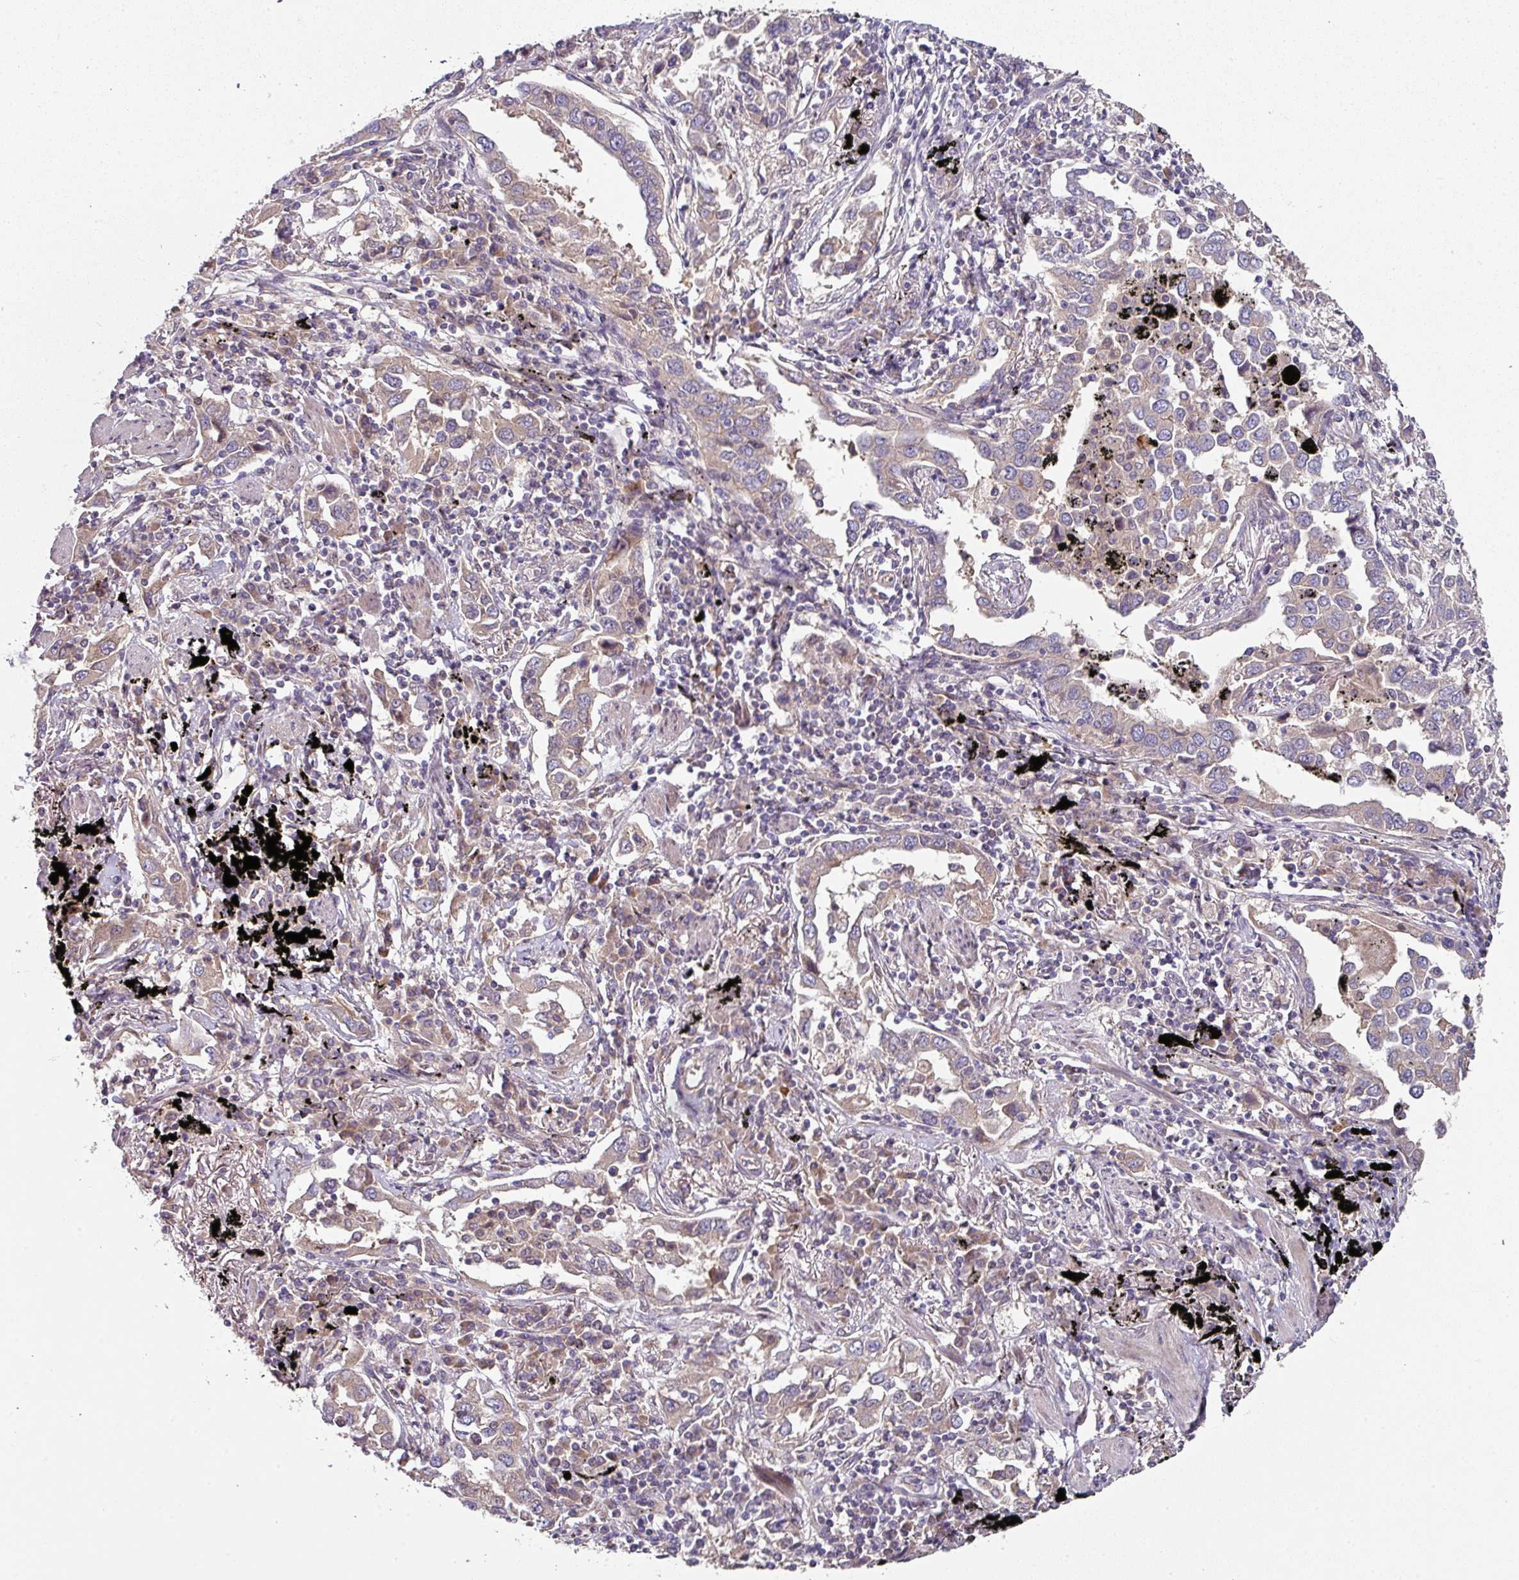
{"staining": {"intensity": "negative", "quantity": "none", "location": "none"}, "tissue": "lung cancer", "cell_type": "Tumor cells", "image_type": "cancer", "snomed": [{"axis": "morphology", "description": "Adenocarcinoma, NOS"}, {"axis": "topography", "description": "Lung"}], "caption": "Immunohistochemical staining of human lung cancer (adenocarcinoma) shows no significant positivity in tumor cells.", "gene": "C4orf48", "patient": {"sex": "male", "age": 67}}